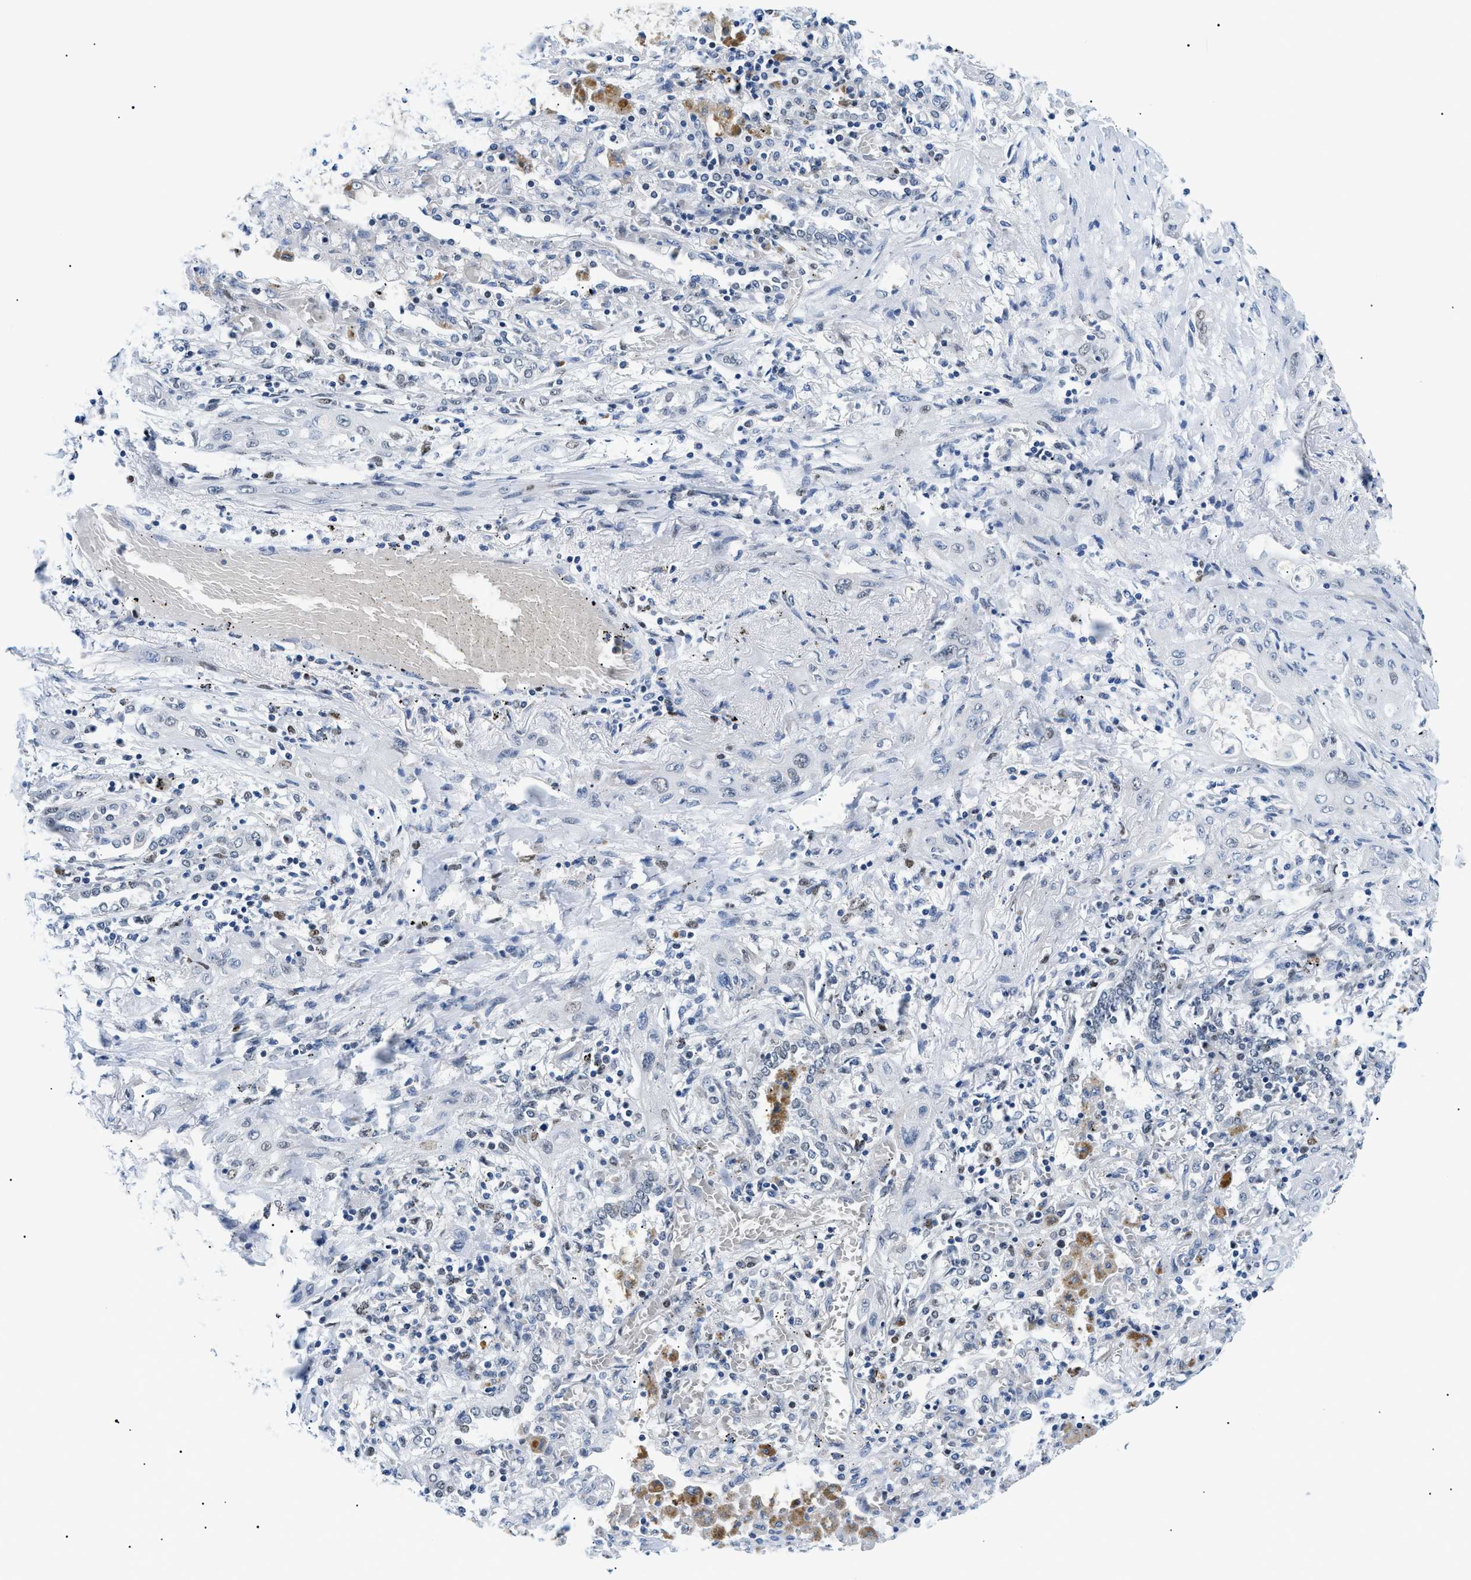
{"staining": {"intensity": "negative", "quantity": "none", "location": "none"}, "tissue": "lung cancer", "cell_type": "Tumor cells", "image_type": "cancer", "snomed": [{"axis": "morphology", "description": "Squamous cell carcinoma, NOS"}, {"axis": "topography", "description": "Lung"}], "caption": "Squamous cell carcinoma (lung) stained for a protein using immunohistochemistry (IHC) demonstrates no staining tumor cells.", "gene": "SMARCC1", "patient": {"sex": "female", "age": 47}}